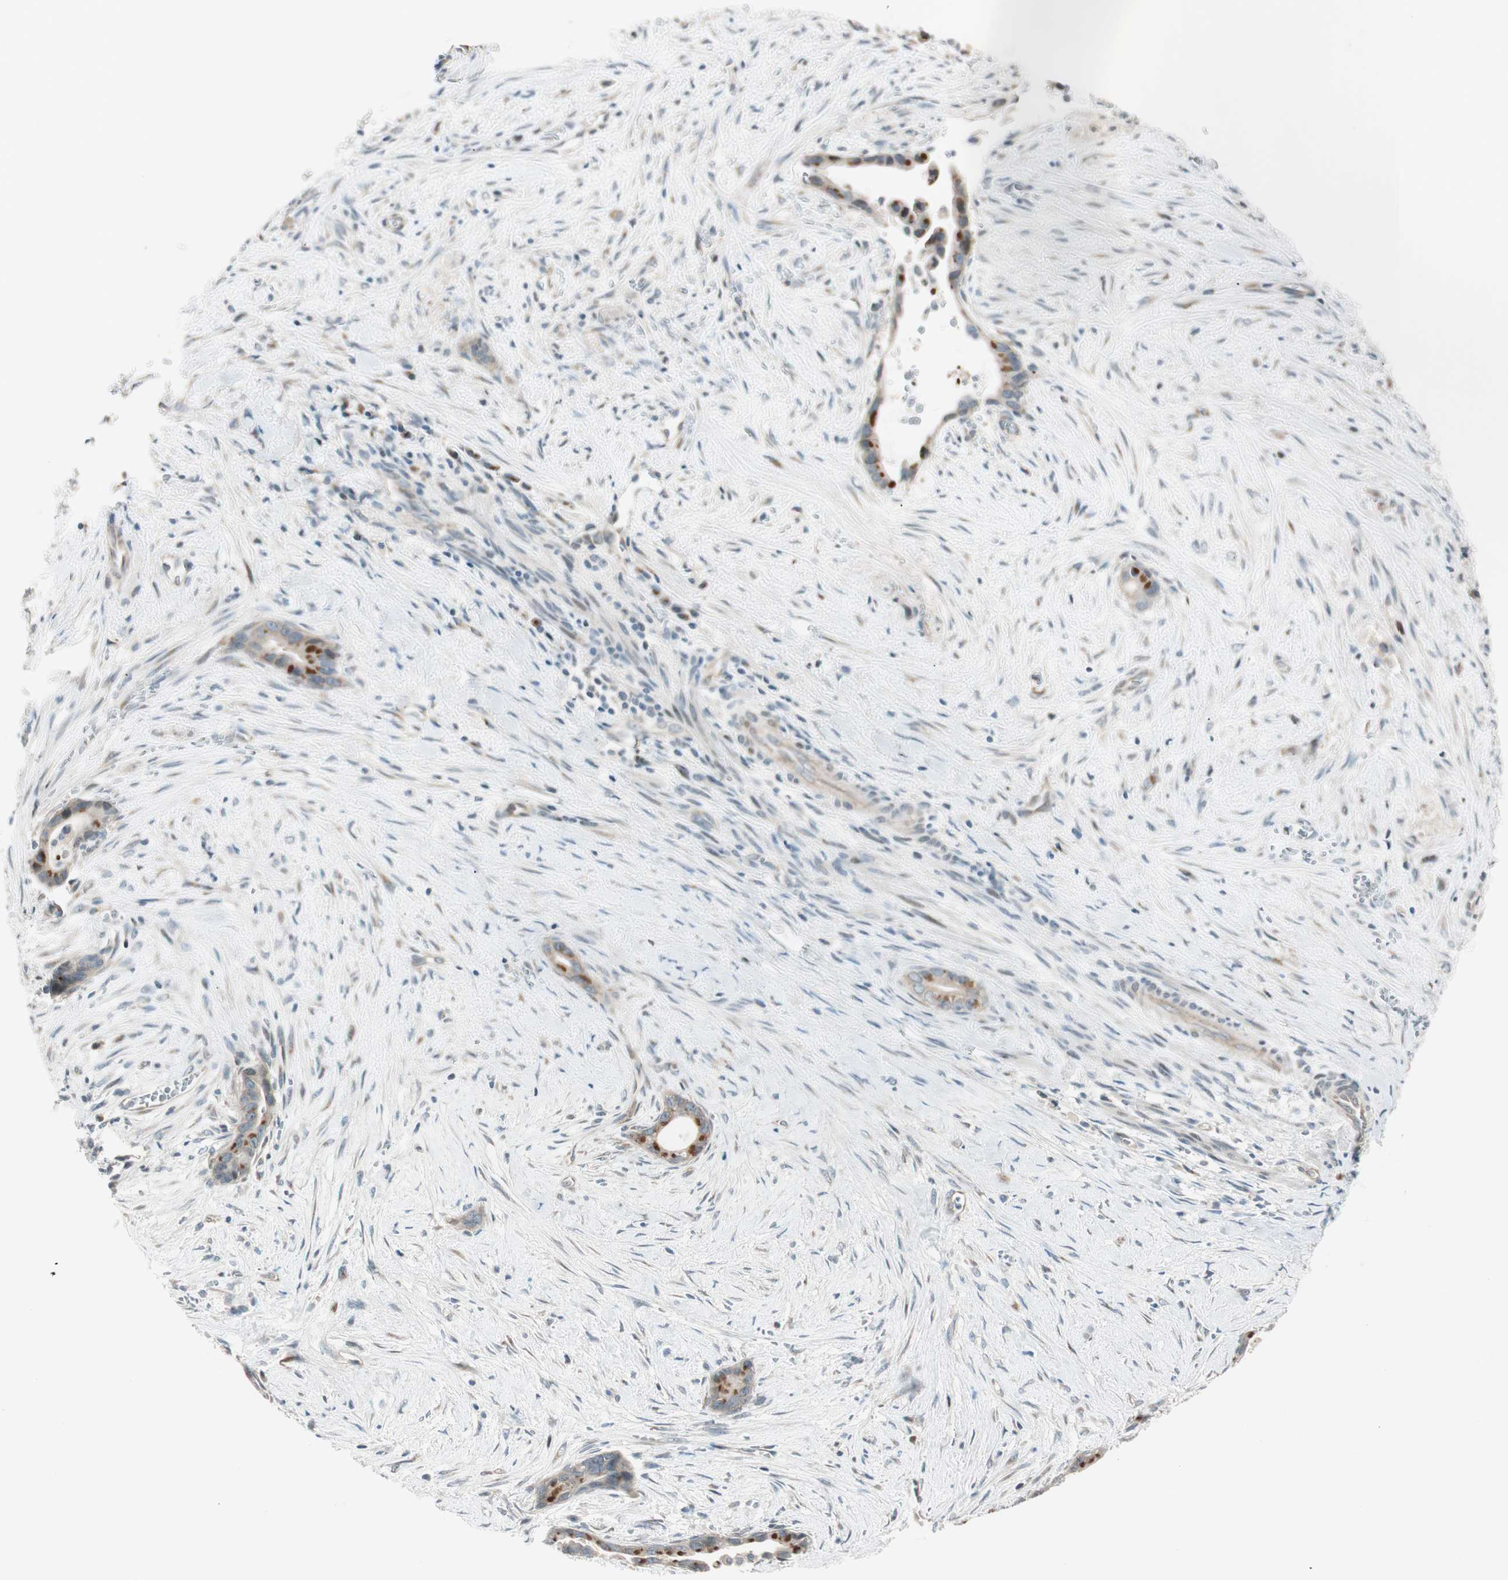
{"staining": {"intensity": "strong", "quantity": "25%-75%", "location": "cytoplasmic/membranous"}, "tissue": "liver cancer", "cell_type": "Tumor cells", "image_type": "cancer", "snomed": [{"axis": "morphology", "description": "Cholangiocarcinoma"}, {"axis": "topography", "description": "Liver"}], "caption": "Tumor cells display high levels of strong cytoplasmic/membranous staining in about 25%-75% of cells in cholangiocarcinoma (liver). (IHC, brightfield microscopy, high magnification).", "gene": "CGRRF1", "patient": {"sex": "female", "age": 55}}